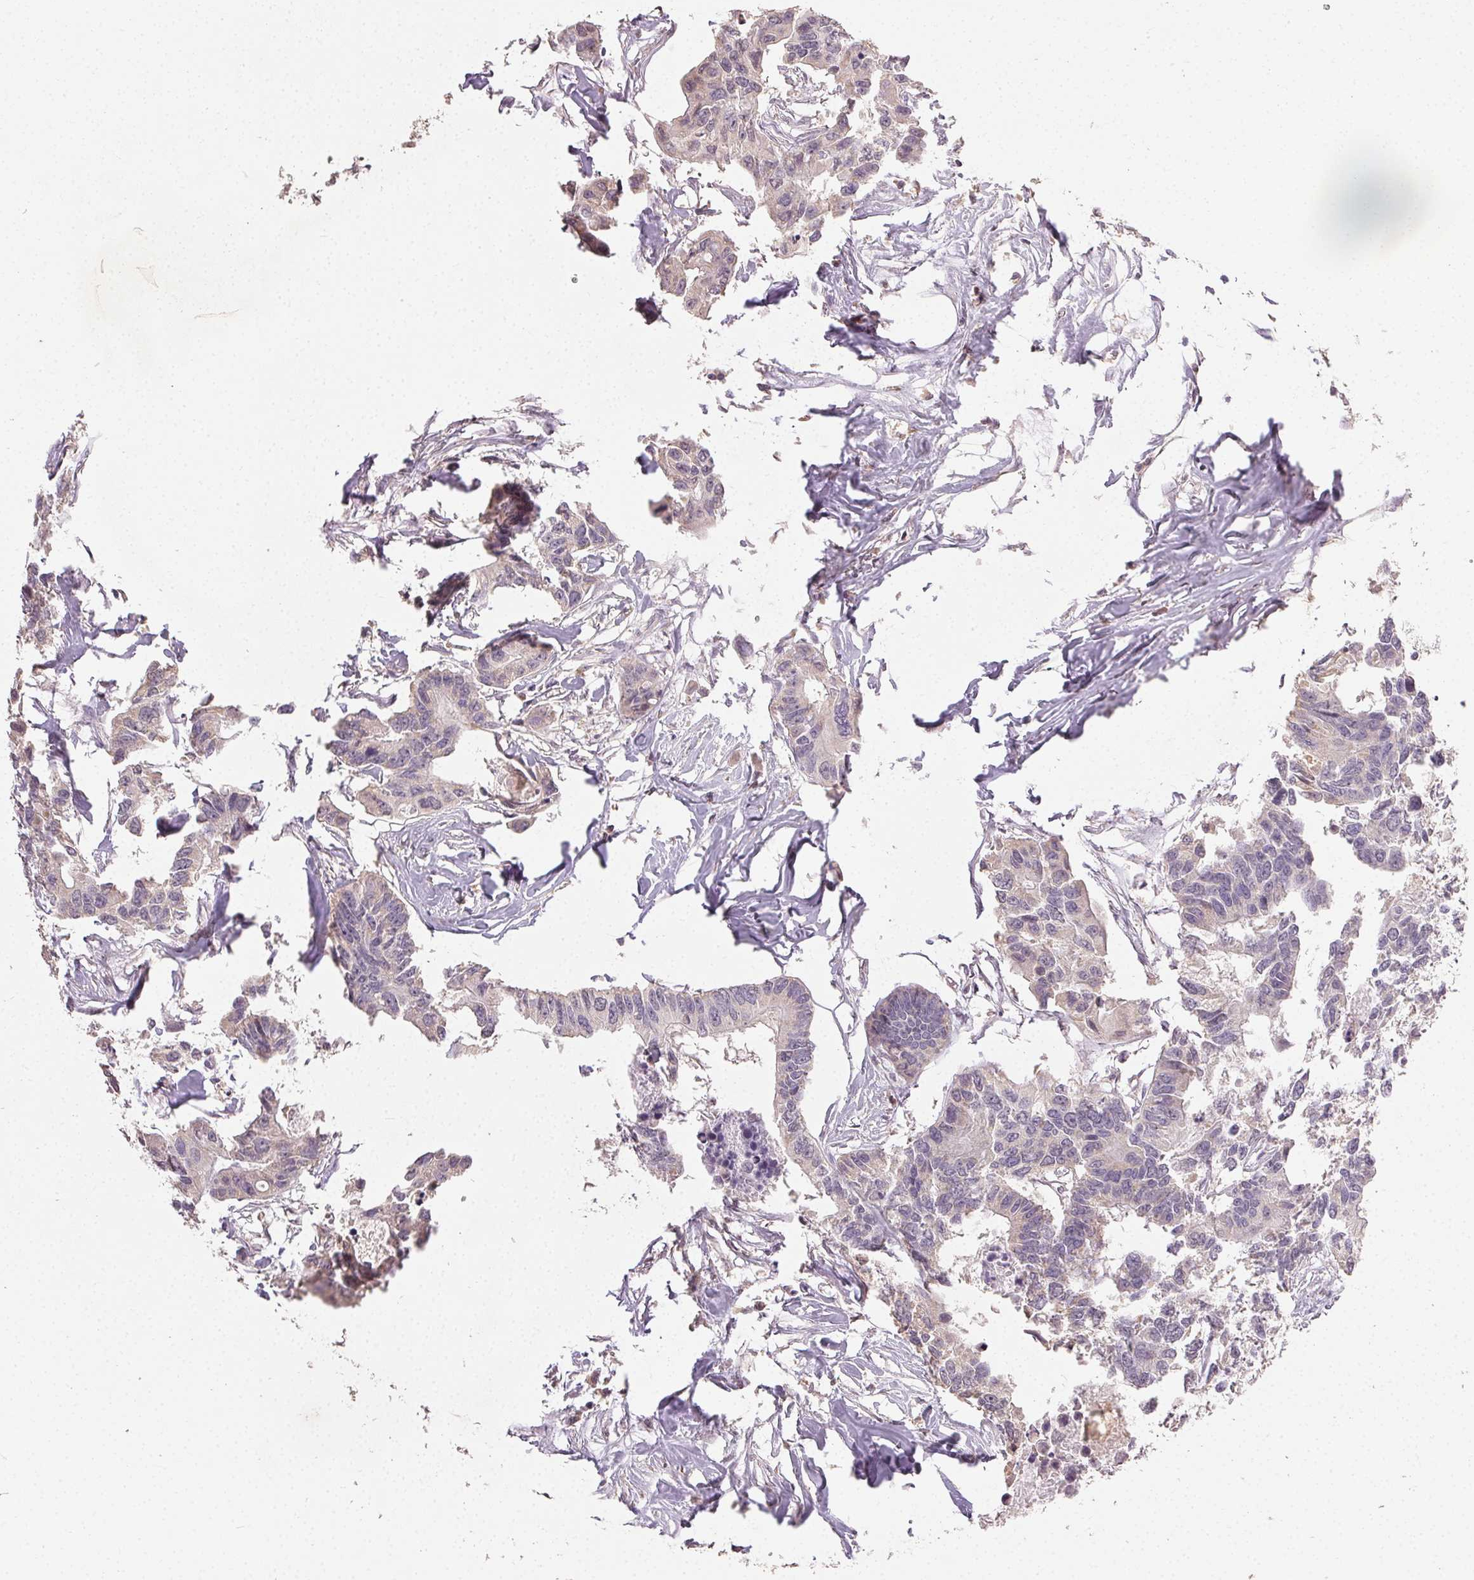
{"staining": {"intensity": "negative", "quantity": "none", "location": "none"}, "tissue": "colorectal cancer", "cell_type": "Tumor cells", "image_type": "cancer", "snomed": [{"axis": "morphology", "description": "Adenocarcinoma, NOS"}, {"axis": "topography", "description": "Rectum"}], "caption": "High magnification brightfield microscopy of adenocarcinoma (colorectal) stained with DAB (brown) and counterstained with hematoxylin (blue): tumor cells show no significant expression. (Stains: DAB immunohistochemistry (IHC) with hematoxylin counter stain, Microscopy: brightfield microscopy at high magnification).", "gene": "CLASP1", "patient": {"sex": "male", "age": 57}}